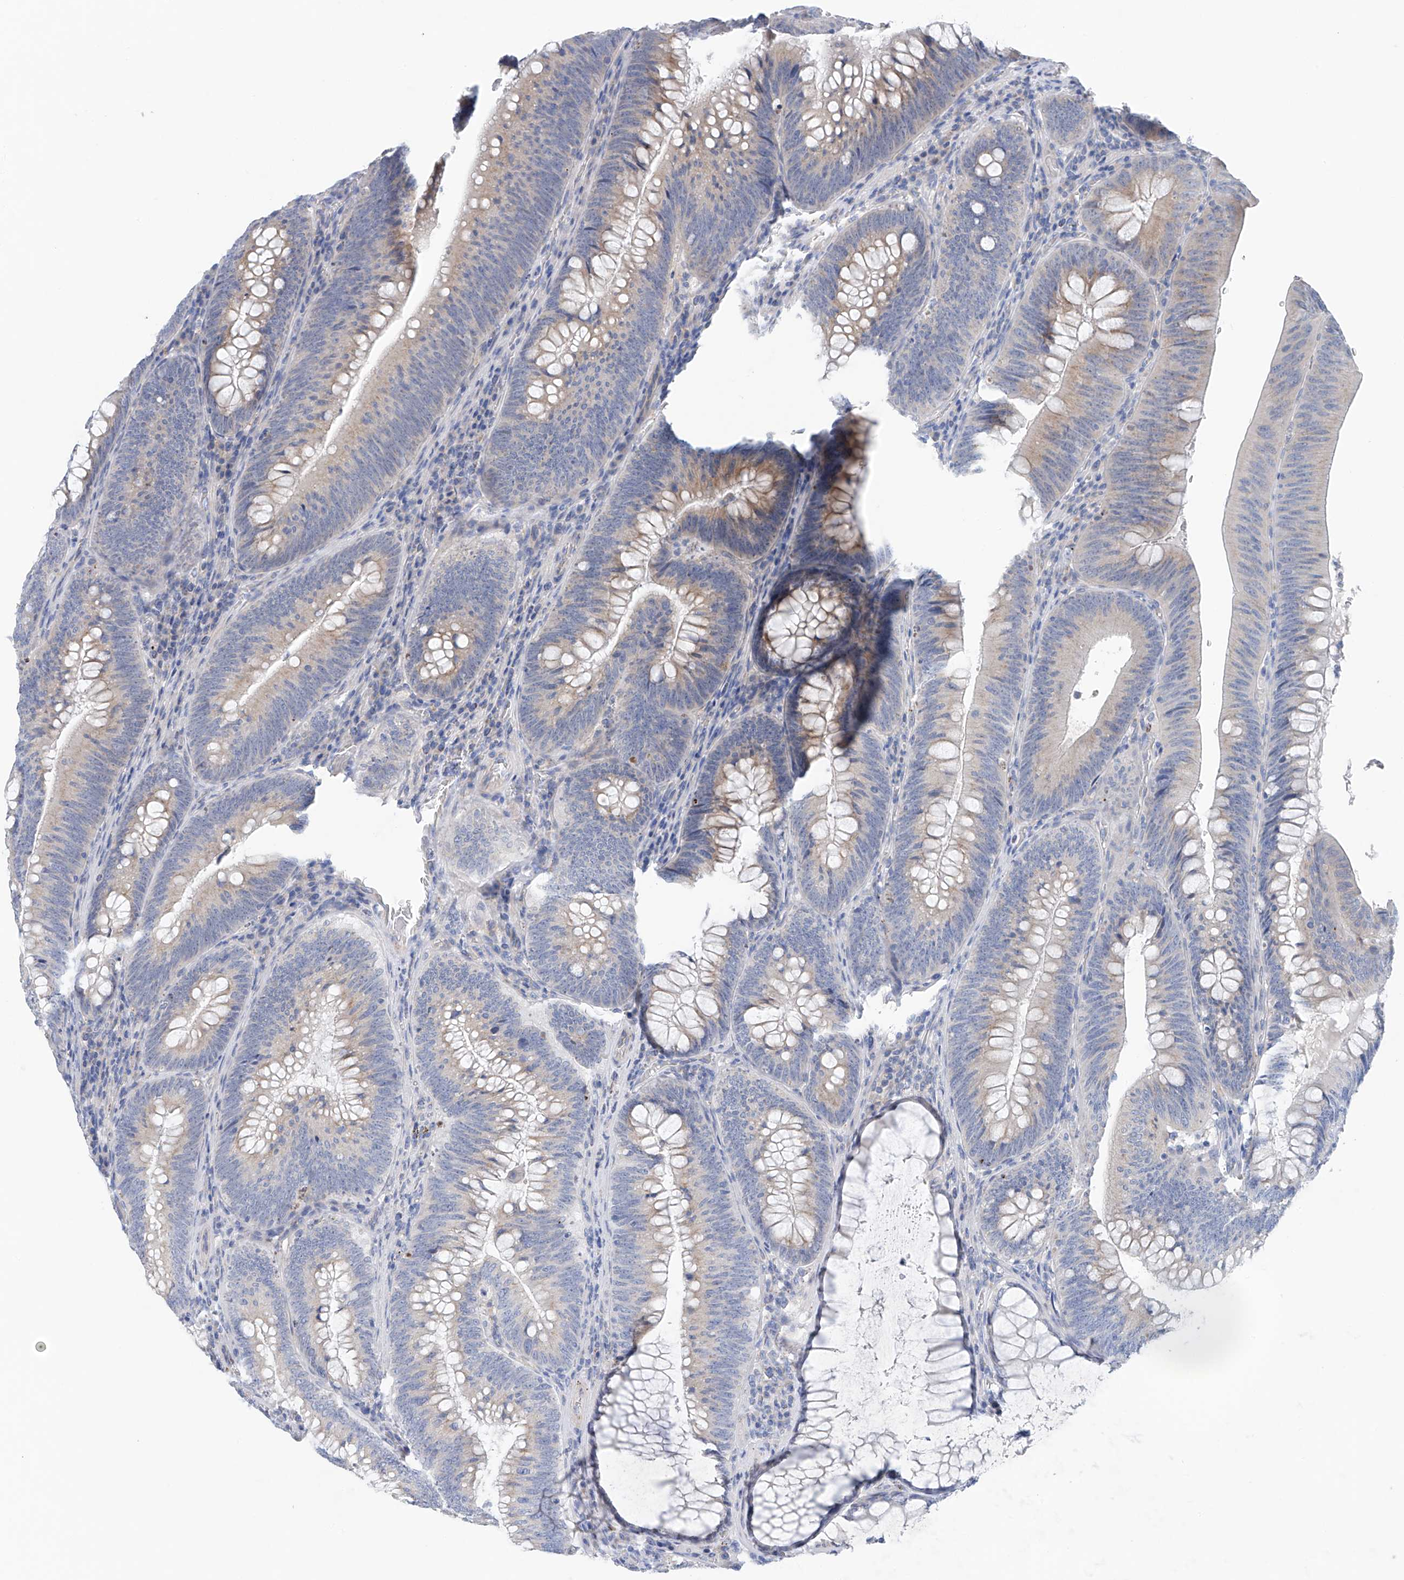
{"staining": {"intensity": "weak", "quantity": "<25%", "location": "cytoplasmic/membranous"}, "tissue": "colorectal cancer", "cell_type": "Tumor cells", "image_type": "cancer", "snomed": [{"axis": "morphology", "description": "Normal tissue, NOS"}, {"axis": "topography", "description": "Colon"}], "caption": "Colorectal cancer was stained to show a protein in brown. There is no significant expression in tumor cells.", "gene": "CEP85L", "patient": {"sex": "female", "age": 82}}